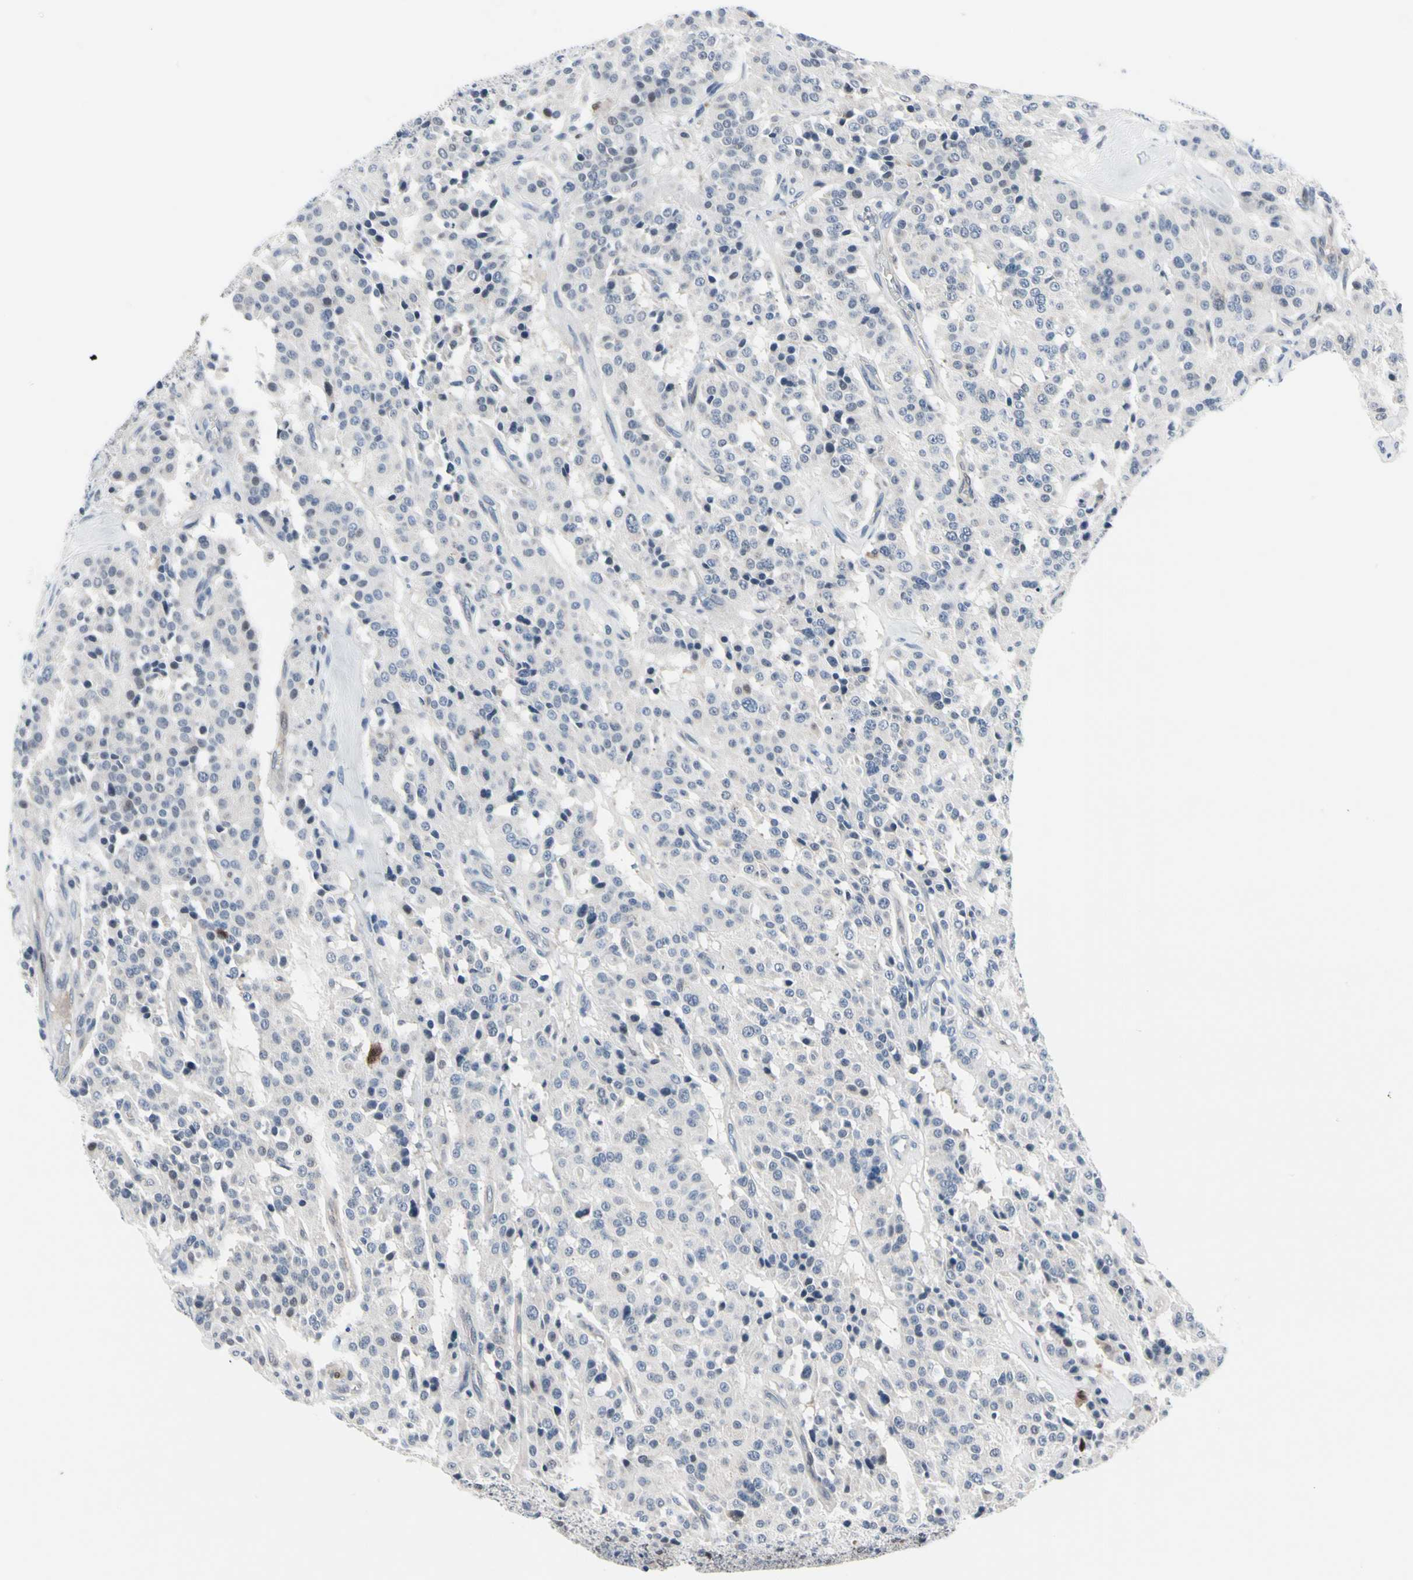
{"staining": {"intensity": "negative", "quantity": "none", "location": "none"}, "tissue": "carcinoid", "cell_type": "Tumor cells", "image_type": "cancer", "snomed": [{"axis": "morphology", "description": "Carcinoid, malignant, NOS"}, {"axis": "topography", "description": "Lung"}], "caption": "This photomicrograph is of carcinoid stained with immunohistochemistry (IHC) to label a protein in brown with the nuclei are counter-stained blue. There is no expression in tumor cells.", "gene": "TXN", "patient": {"sex": "male", "age": 30}}